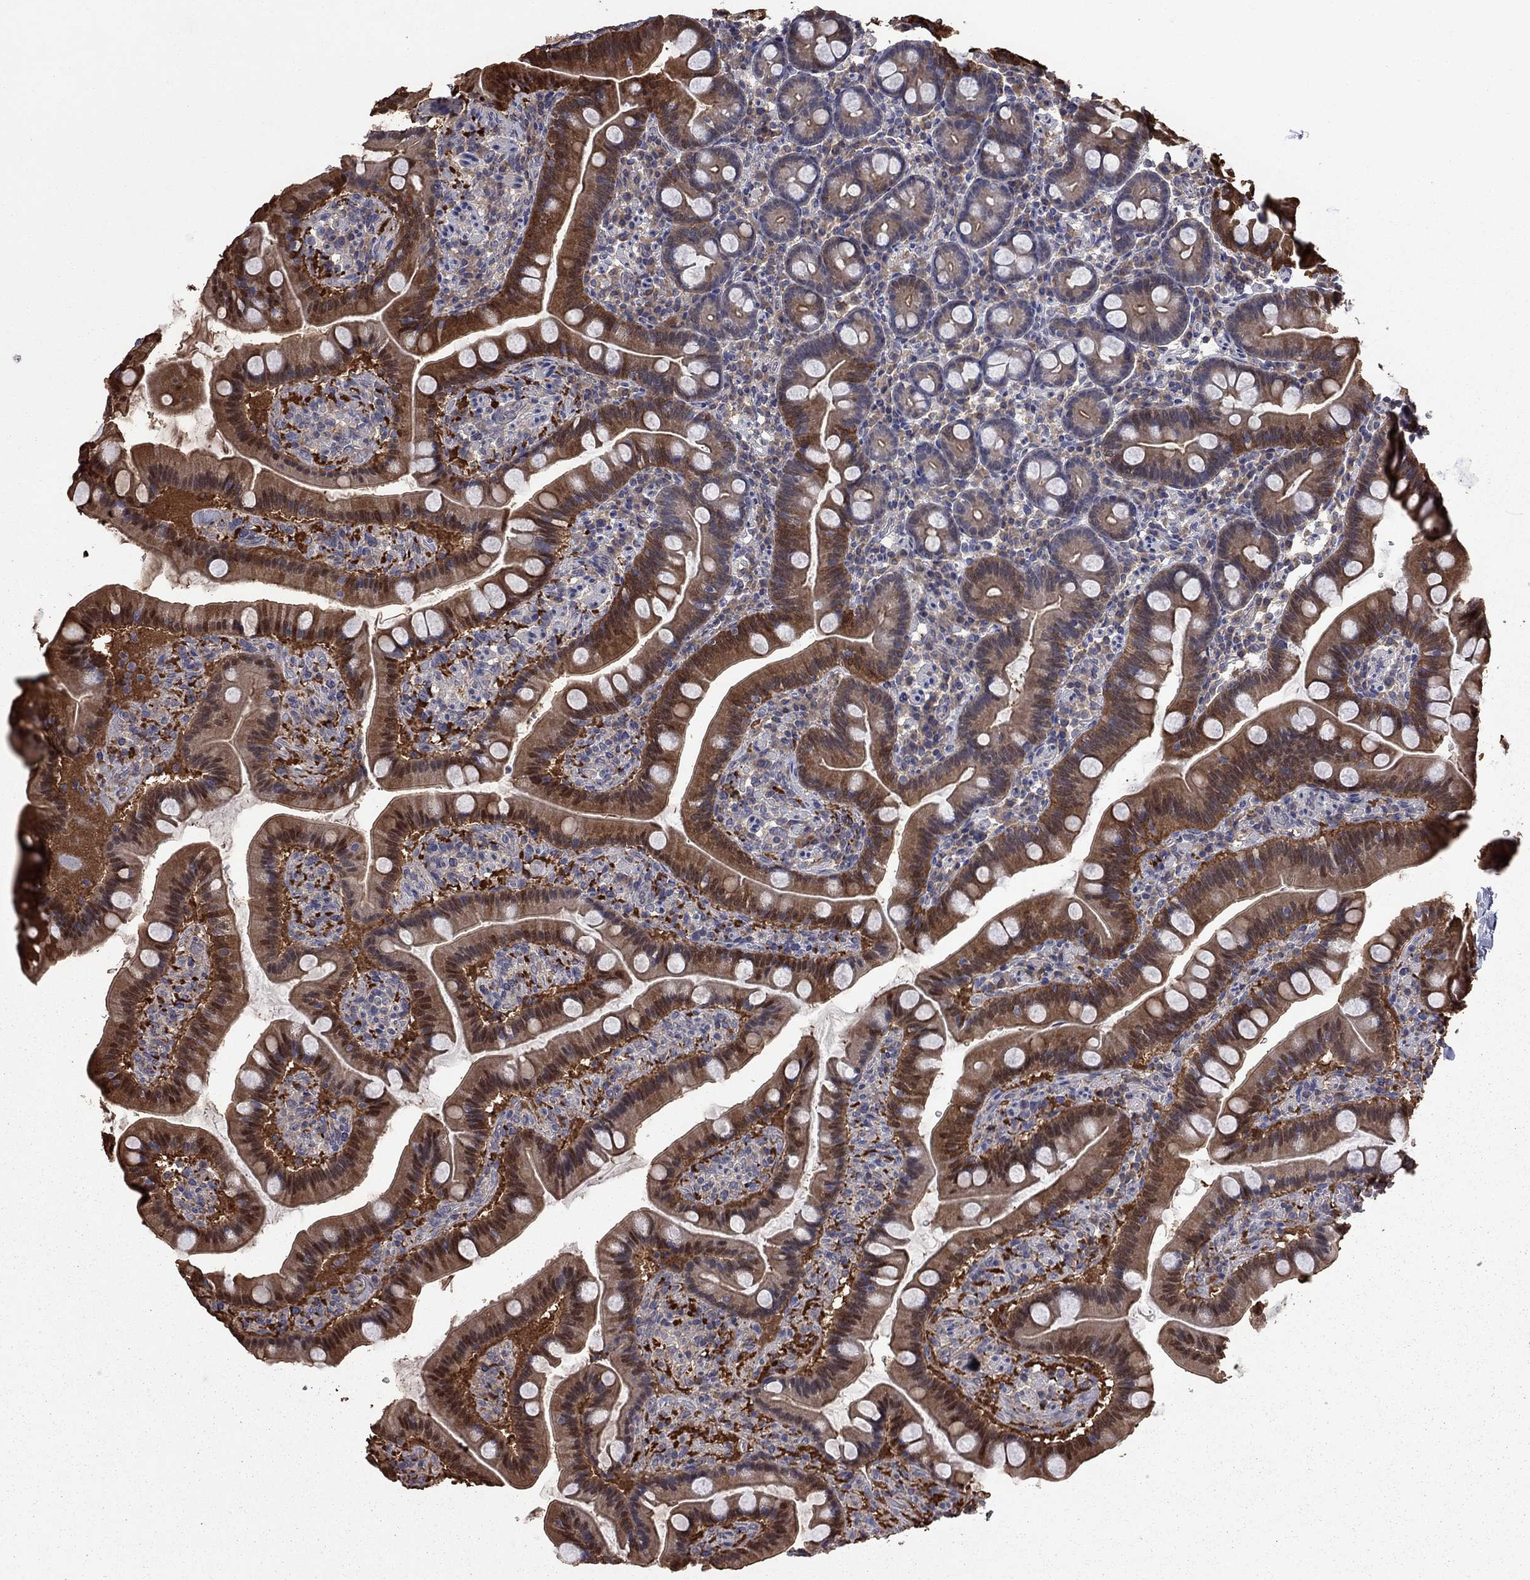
{"staining": {"intensity": "strong", "quantity": "25%-75%", "location": "cytoplasmic/membranous"}, "tissue": "duodenum", "cell_type": "Glandular cells", "image_type": "normal", "snomed": [{"axis": "morphology", "description": "Normal tissue, NOS"}, {"axis": "topography", "description": "Duodenum"}], "caption": "Protein analysis of benign duodenum displays strong cytoplasmic/membranous staining in approximately 25%-75% of glandular cells.", "gene": "TSNARE1", "patient": {"sex": "male", "age": 59}}